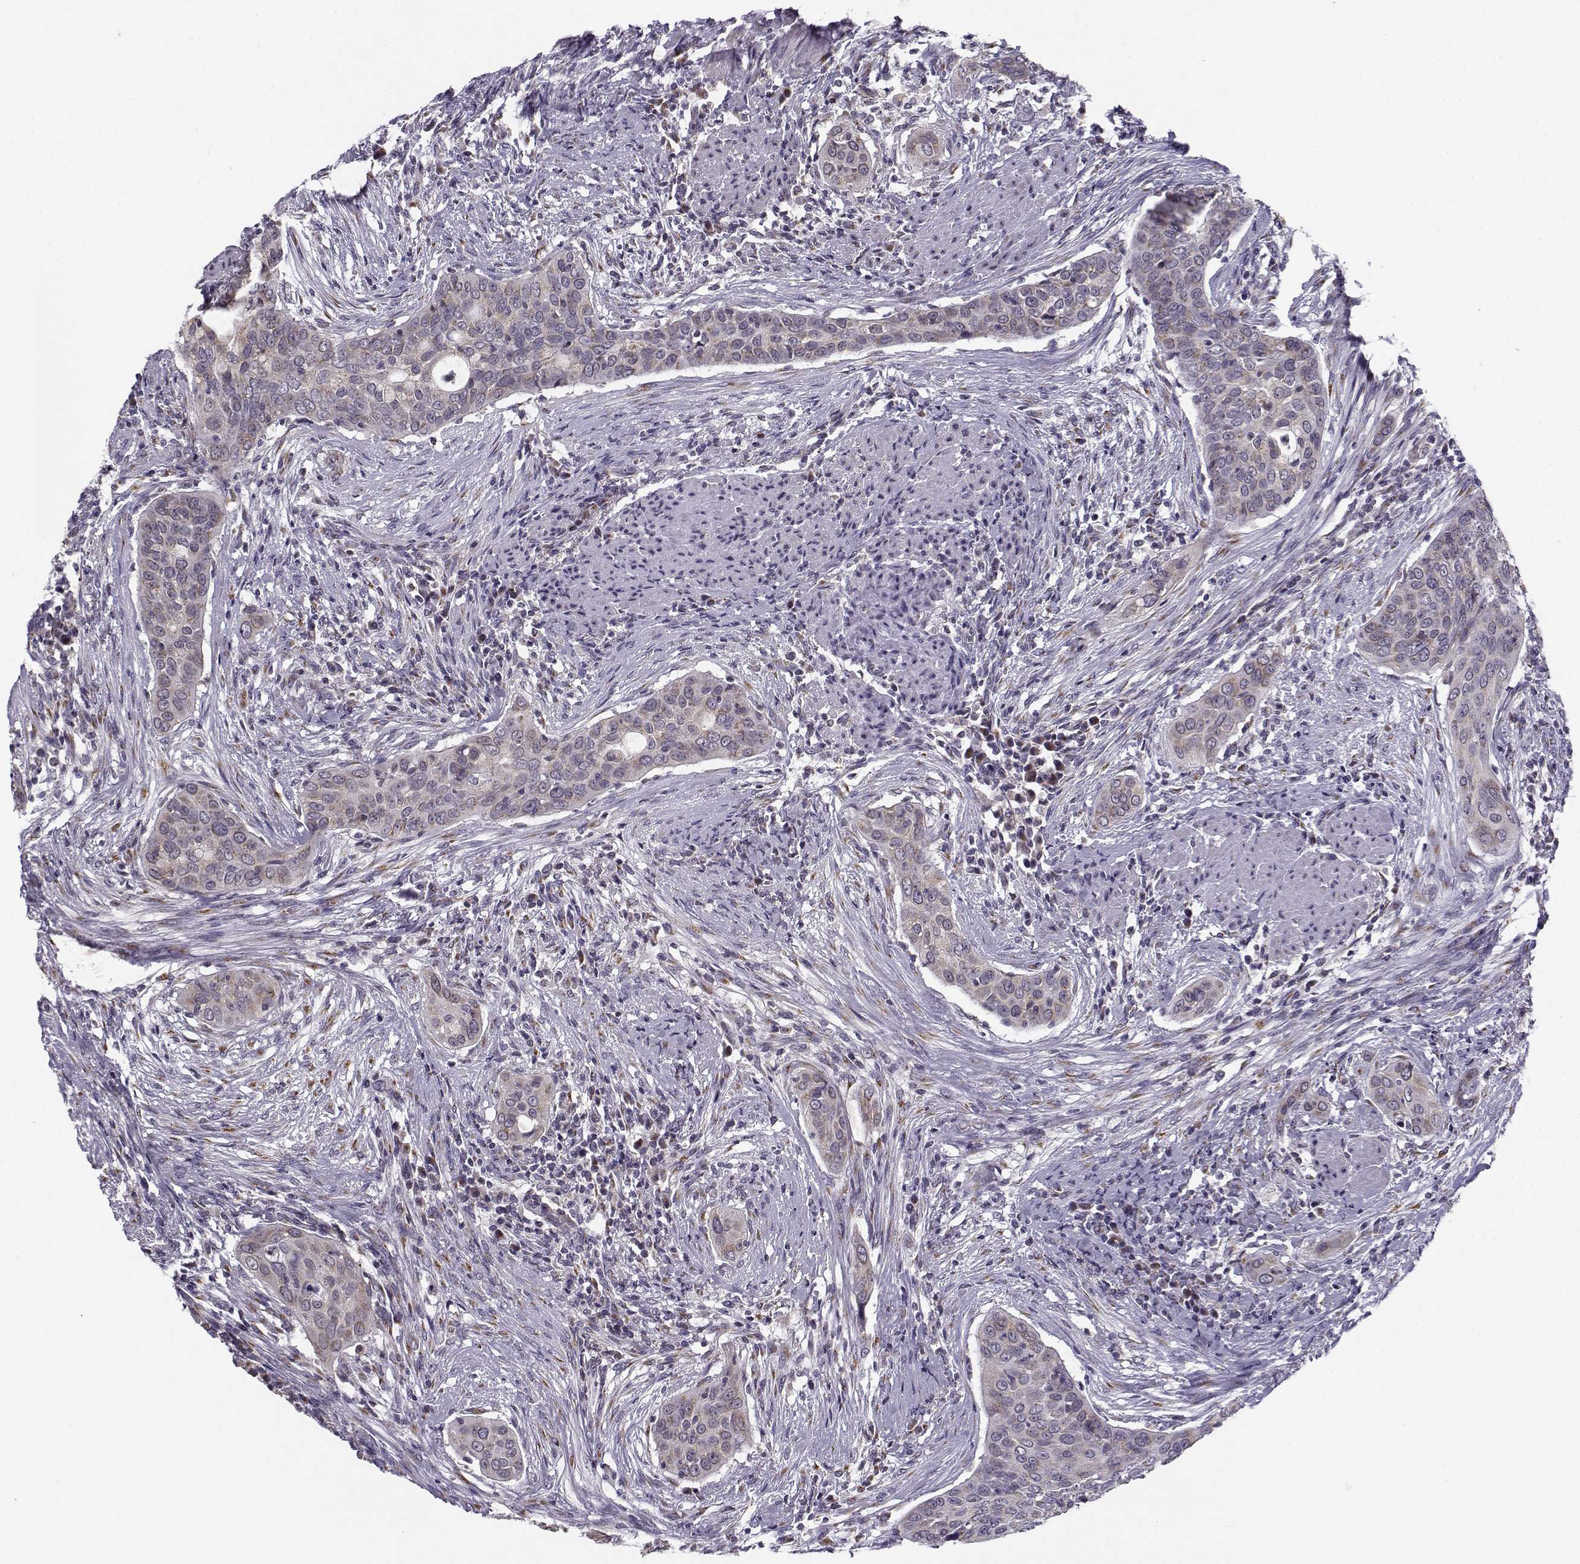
{"staining": {"intensity": "weak", "quantity": ">75%", "location": "cytoplasmic/membranous"}, "tissue": "urothelial cancer", "cell_type": "Tumor cells", "image_type": "cancer", "snomed": [{"axis": "morphology", "description": "Urothelial carcinoma, High grade"}, {"axis": "topography", "description": "Urinary bladder"}], "caption": "The image shows immunohistochemical staining of high-grade urothelial carcinoma. There is weak cytoplasmic/membranous staining is appreciated in about >75% of tumor cells.", "gene": "SLC4A5", "patient": {"sex": "male", "age": 82}}